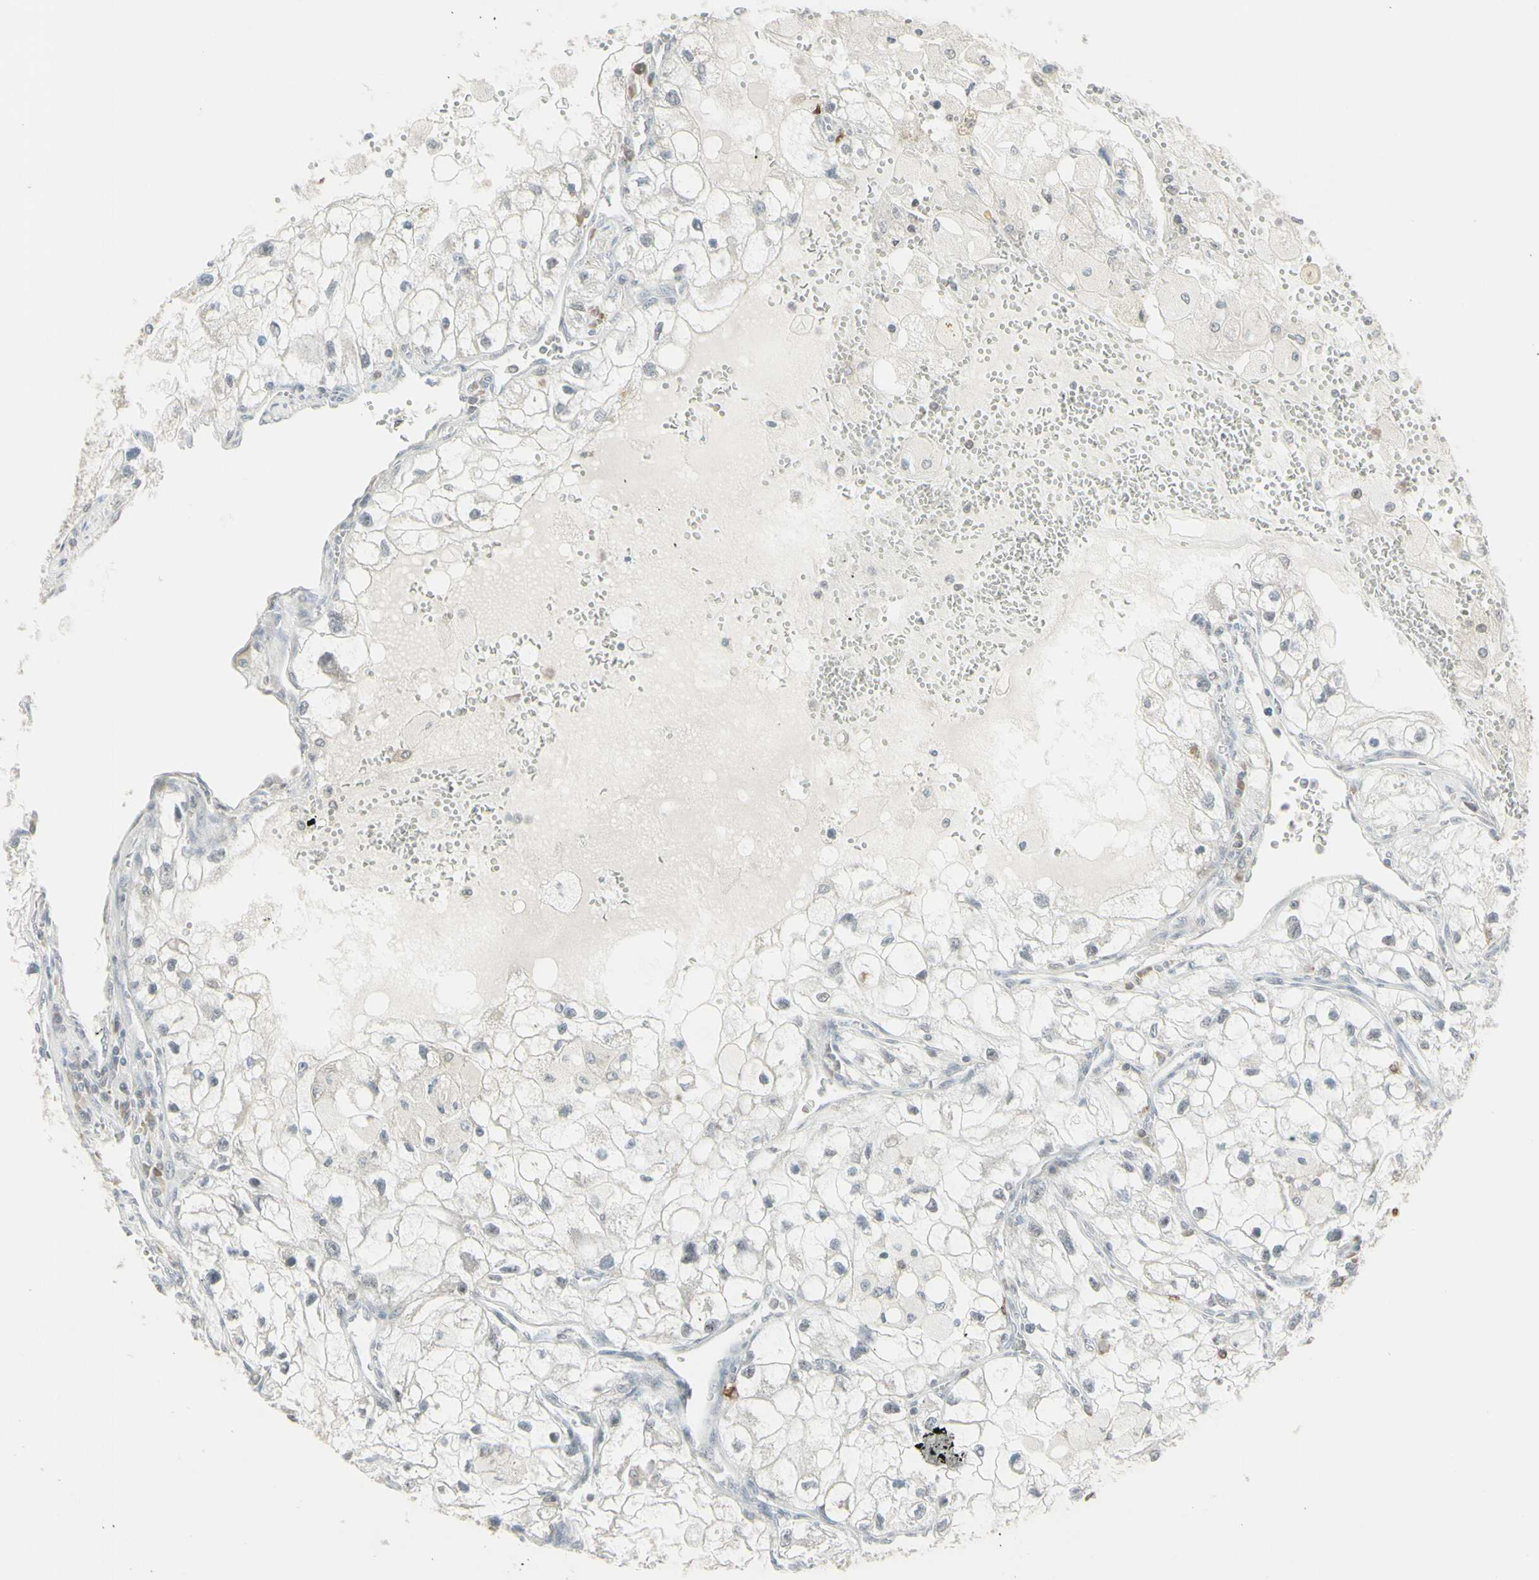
{"staining": {"intensity": "negative", "quantity": "none", "location": "none"}, "tissue": "renal cancer", "cell_type": "Tumor cells", "image_type": "cancer", "snomed": [{"axis": "morphology", "description": "Adenocarcinoma, NOS"}, {"axis": "topography", "description": "Kidney"}], "caption": "Human renal cancer stained for a protein using immunohistochemistry displays no expression in tumor cells.", "gene": "SAMSN1", "patient": {"sex": "female", "age": 70}}